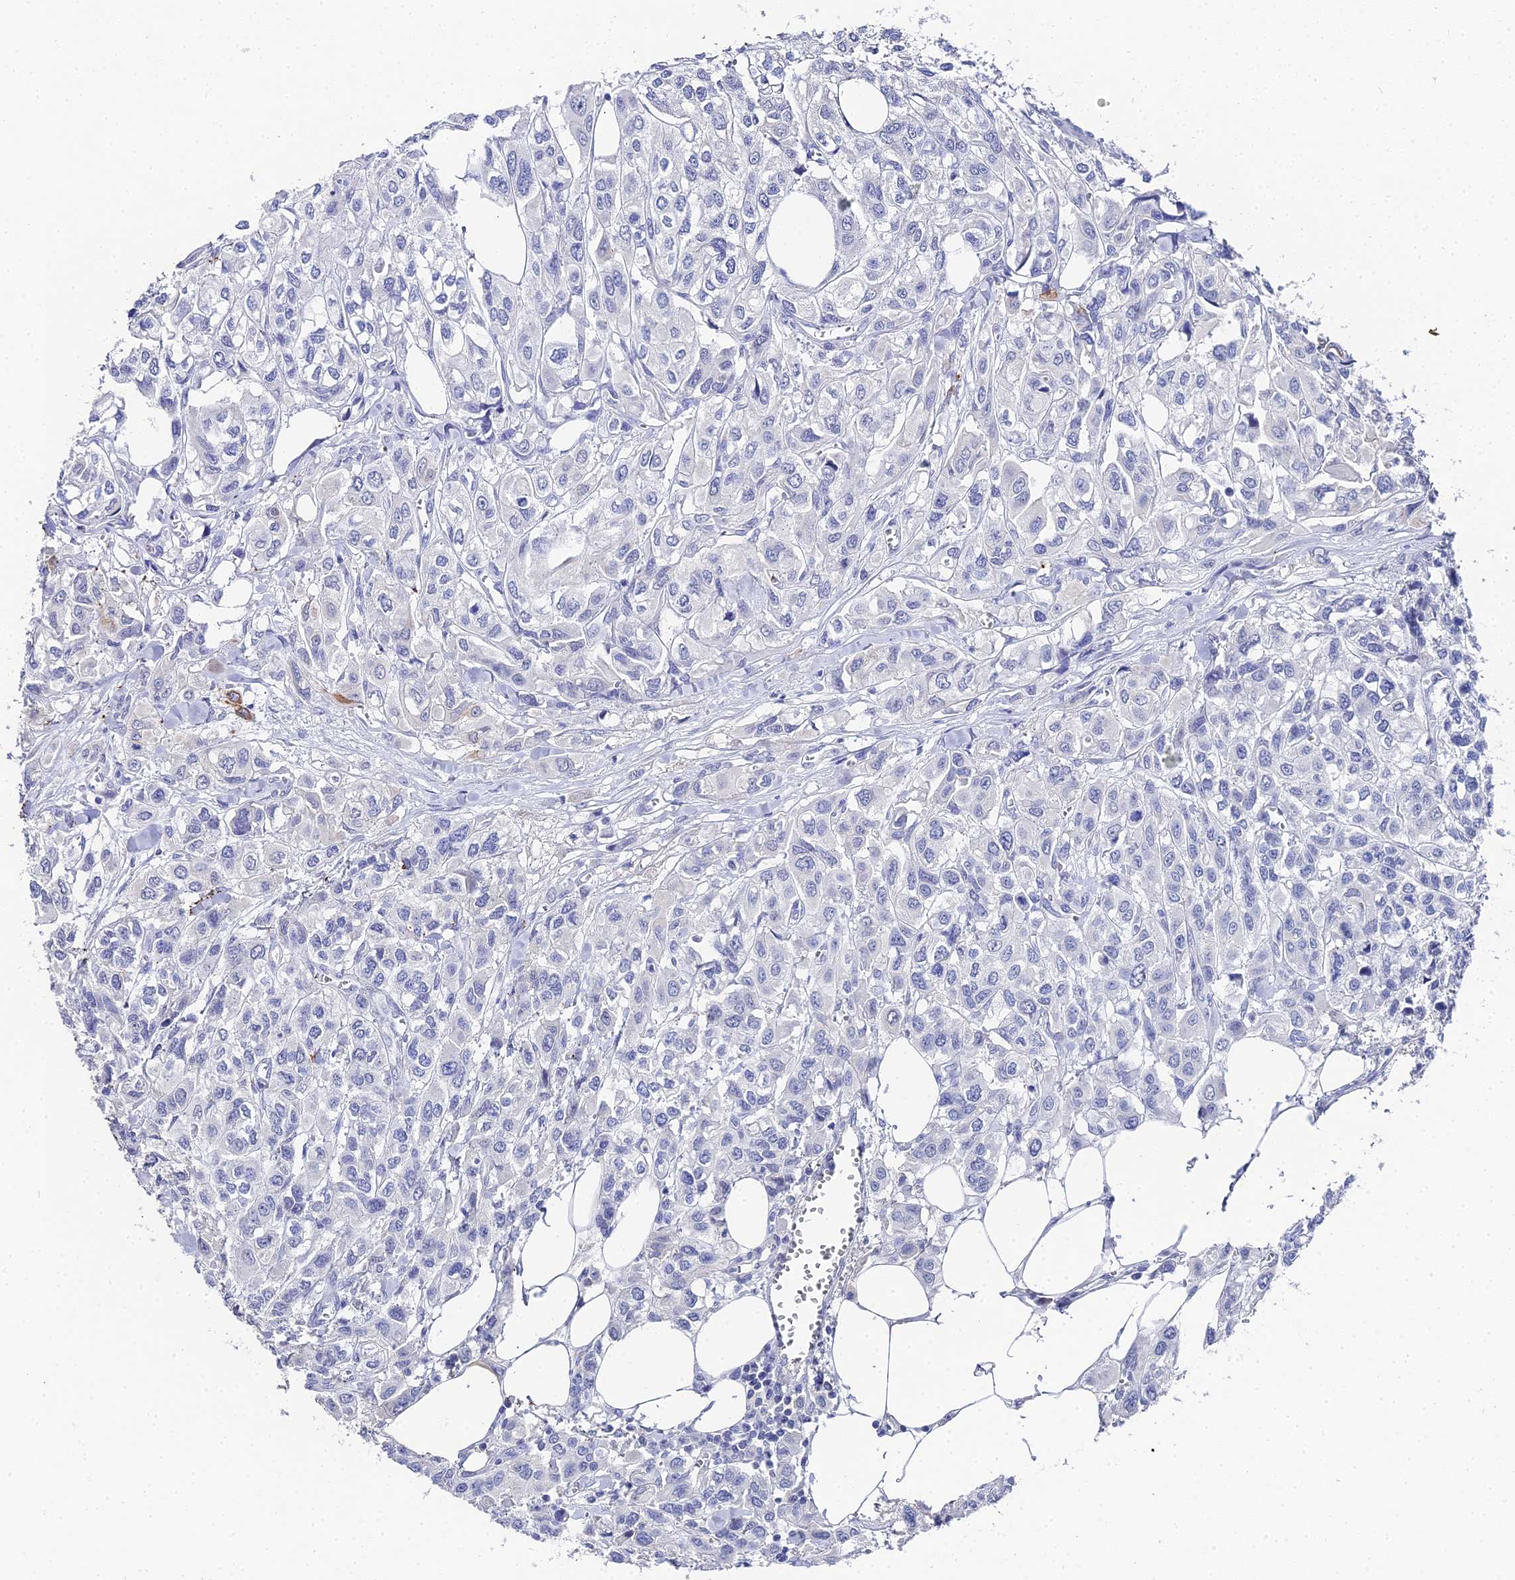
{"staining": {"intensity": "negative", "quantity": "none", "location": "none"}, "tissue": "urothelial cancer", "cell_type": "Tumor cells", "image_type": "cancer", "snomed": [{"axis": "morphology", "description": "Urothelial carcinoma, High grade"}, {"axis": "topography", "description": "Urinary bladder"}], "caption": "IHC of urothelial cancer exhibits no expression in tumor cells.", "gene": "KRT17", "patient": {"sex": "male", "age": 67}}